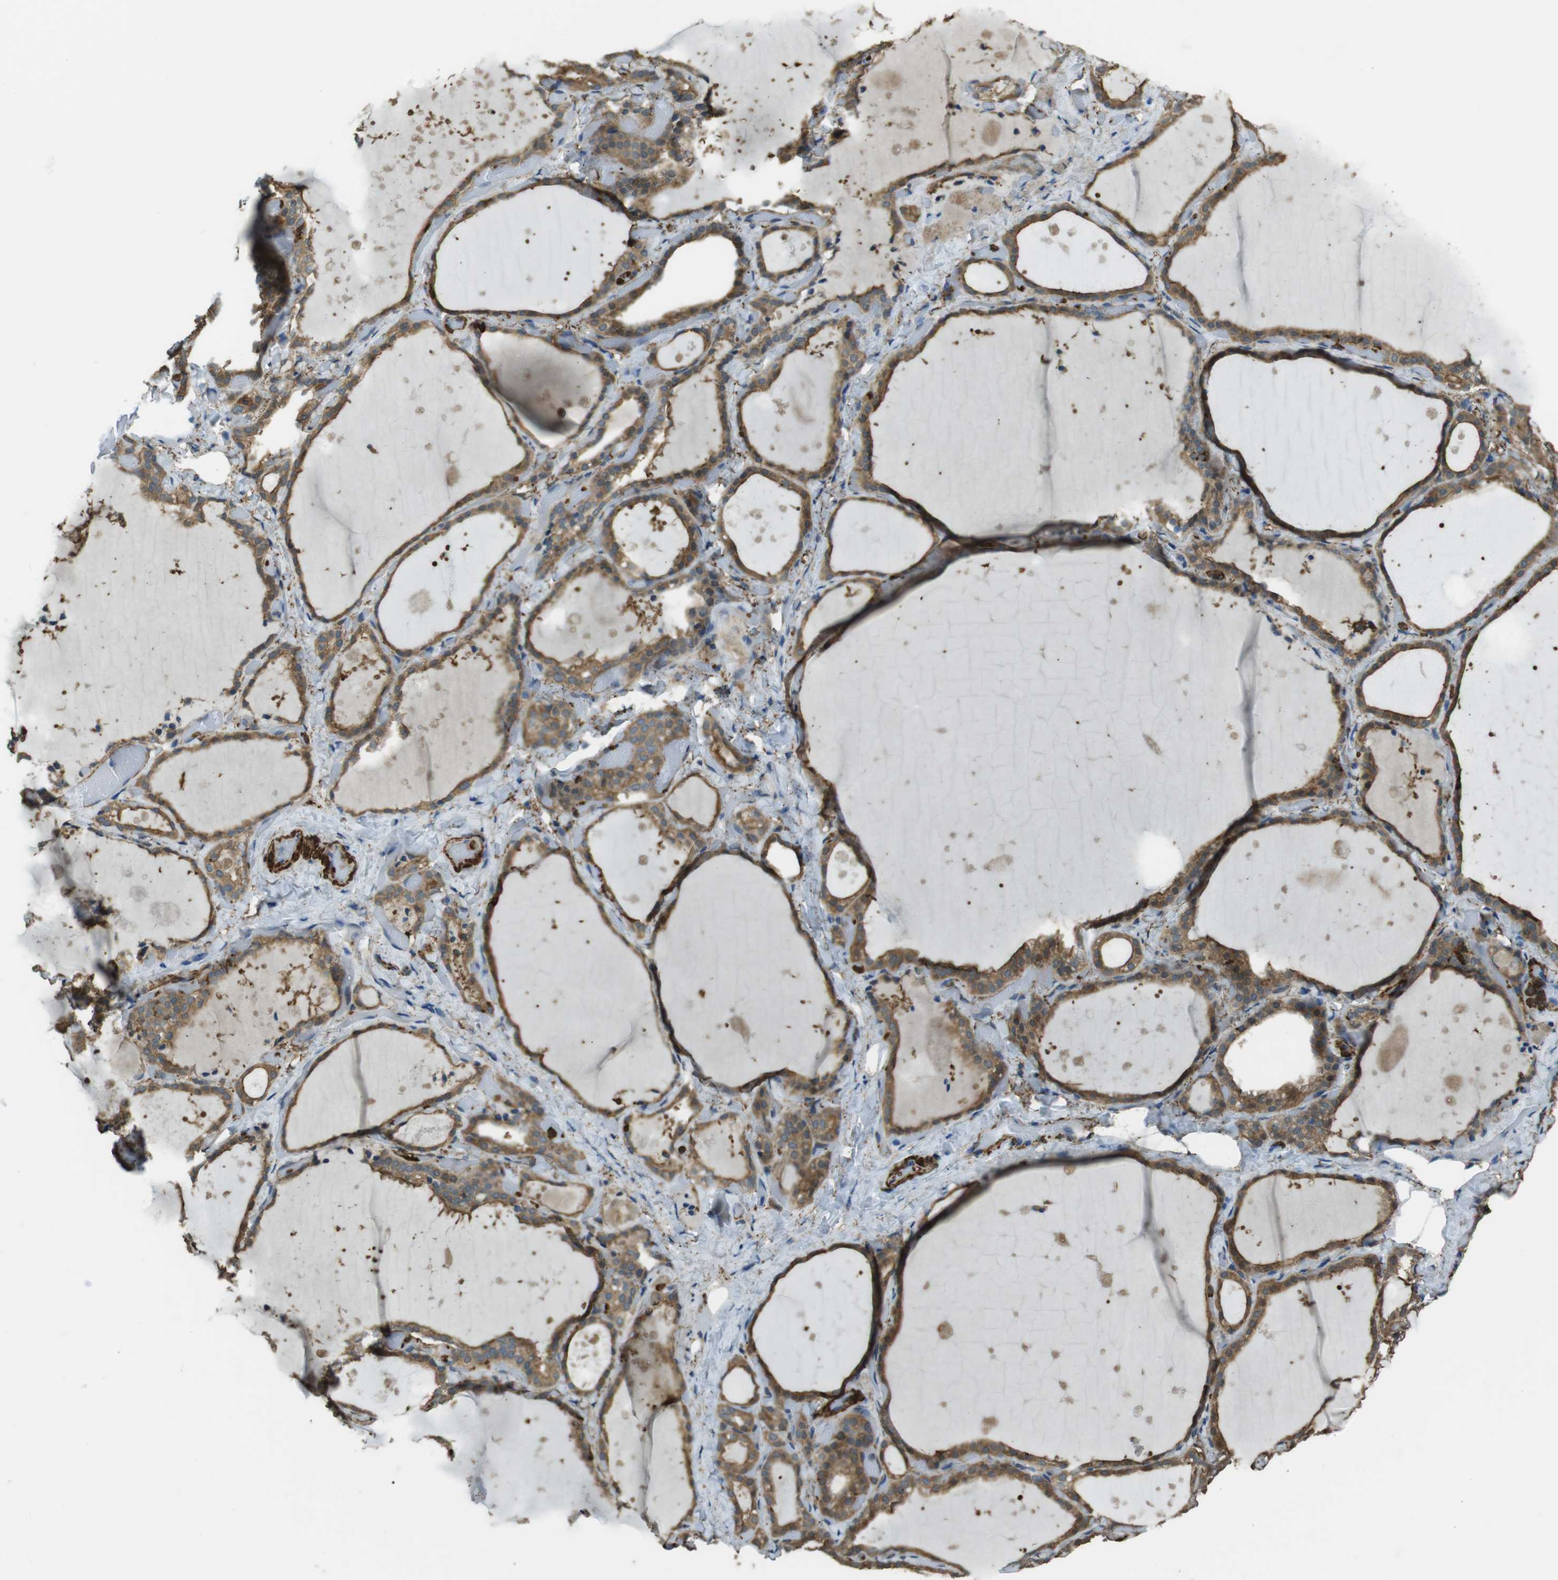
{"staining": {"intensity": "moderate", "quantity": ">75%", "location": "cytoplasmic/membranous"}, "tissue": "thyroid gland", "cell_type": "Glandular cells", "image_type": "normal", "snomed": [{"axis": "morphology", "description": "Normal tissue, NOS"}, {"axis": "topography", "description": "Thyroid gland"}], "caption": "The micrograph displays staining of unremarkable thyroid gland, revealing moderate cytoplasmic/membranous protein expression (brown color) within glandular cells.", "gene": "SFT2D1", "patient": {"sex": "female", "age": 44}}